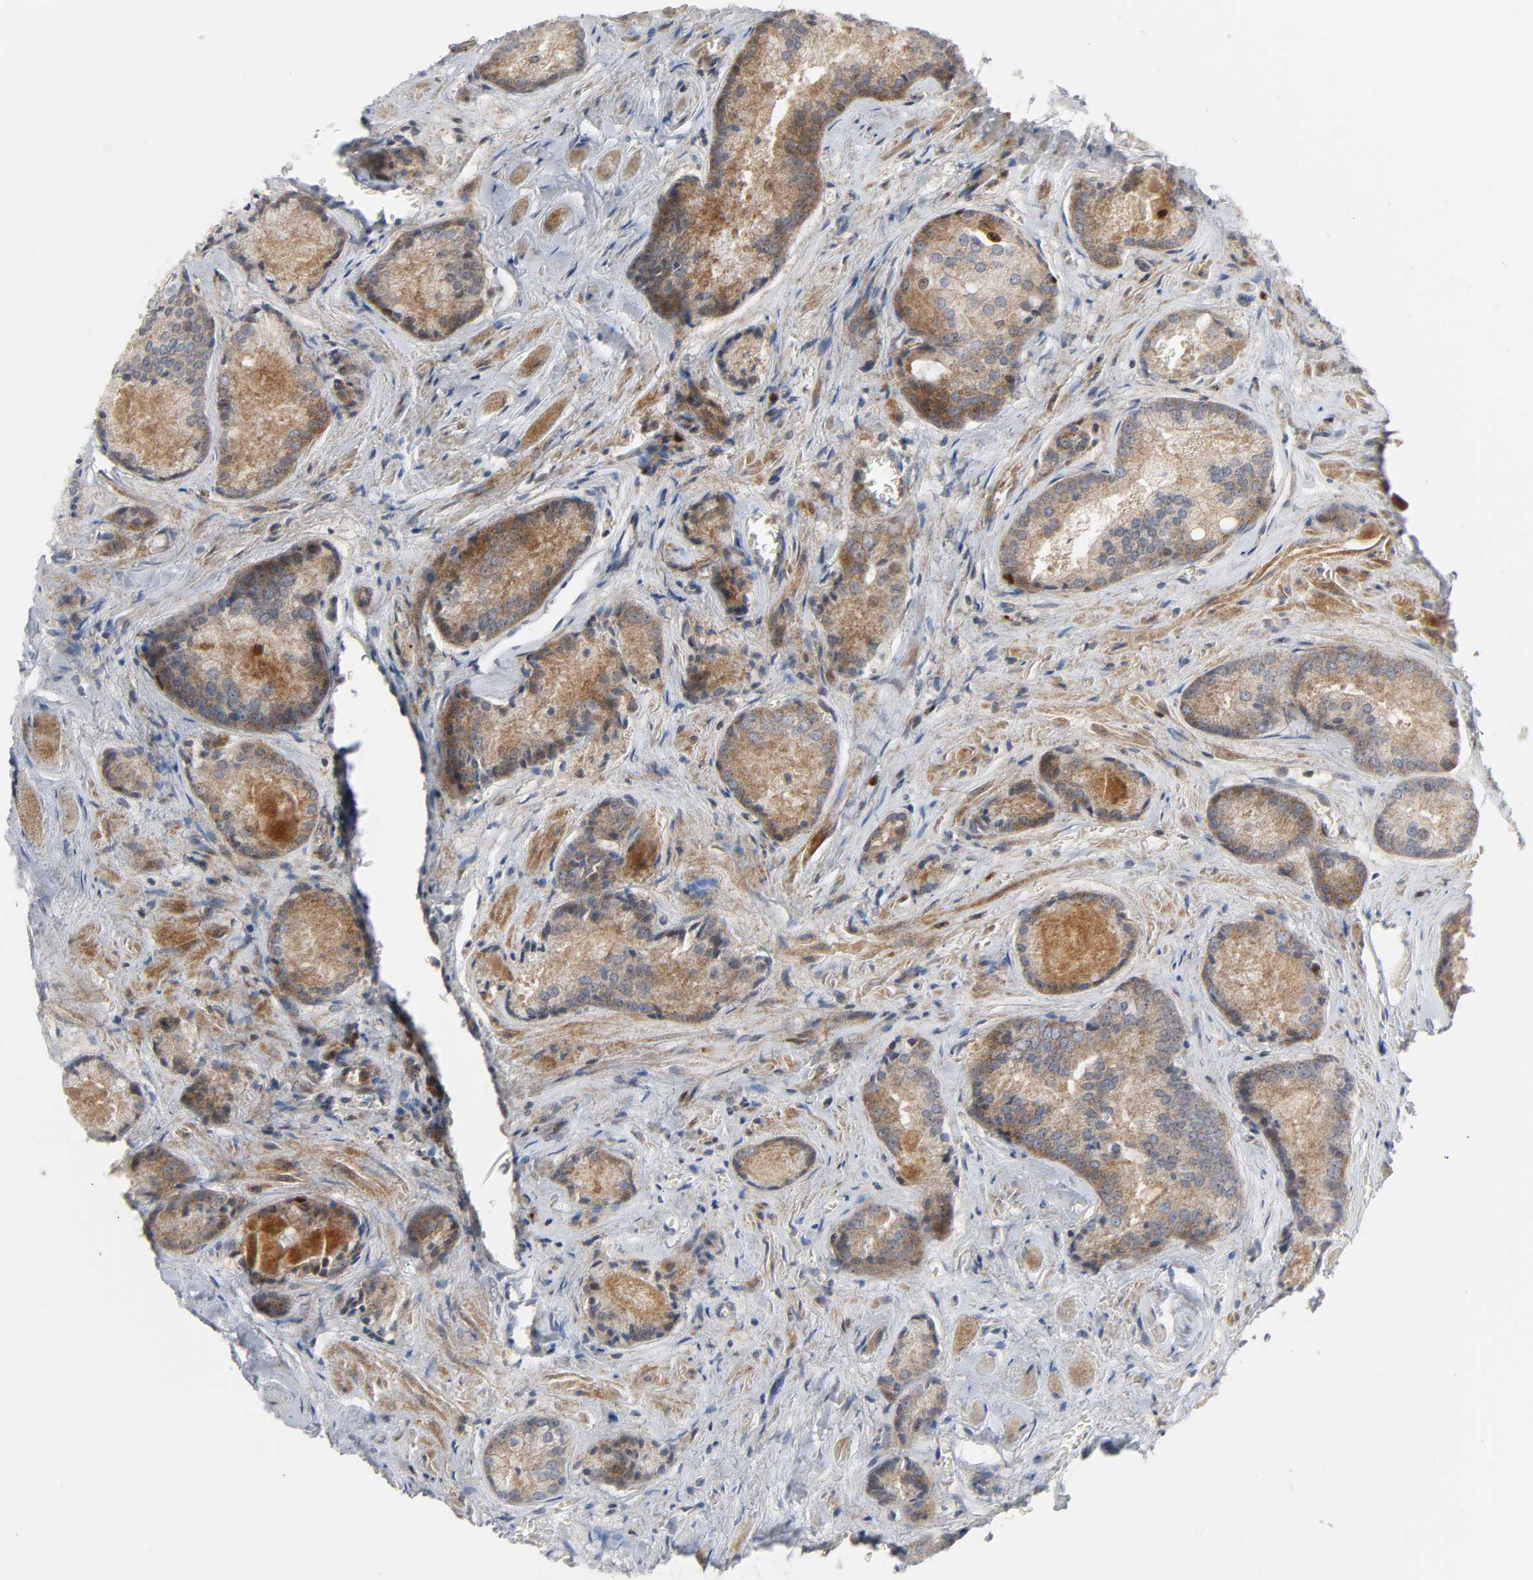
{"staining": {"intensity": "moderate", "quantity": ">75%", "location": "cytoplasmic/membranous"}, "tissue": "prostate cancer", "cell_type": "Tumor cells", "image_type": "cancer", "snomed": [{"axis": "morphology", "description": "Adenocarcinoma, Low grade"}, {"axis": "topography", "description": "Prostate"}], "caption": "Prostate low-grade adenocarcinoma tissue displays moderate cytoplasmic/membranous expression in approximately >75% of tumor cells (Stains: DAB (3,3'-diaminobenzidine) in brown, nuclei in blue, Microscopy: brightfield microscopy at high magnification).", "gene": "CHUK", "patient": {"sex": "male", "age": 64}}